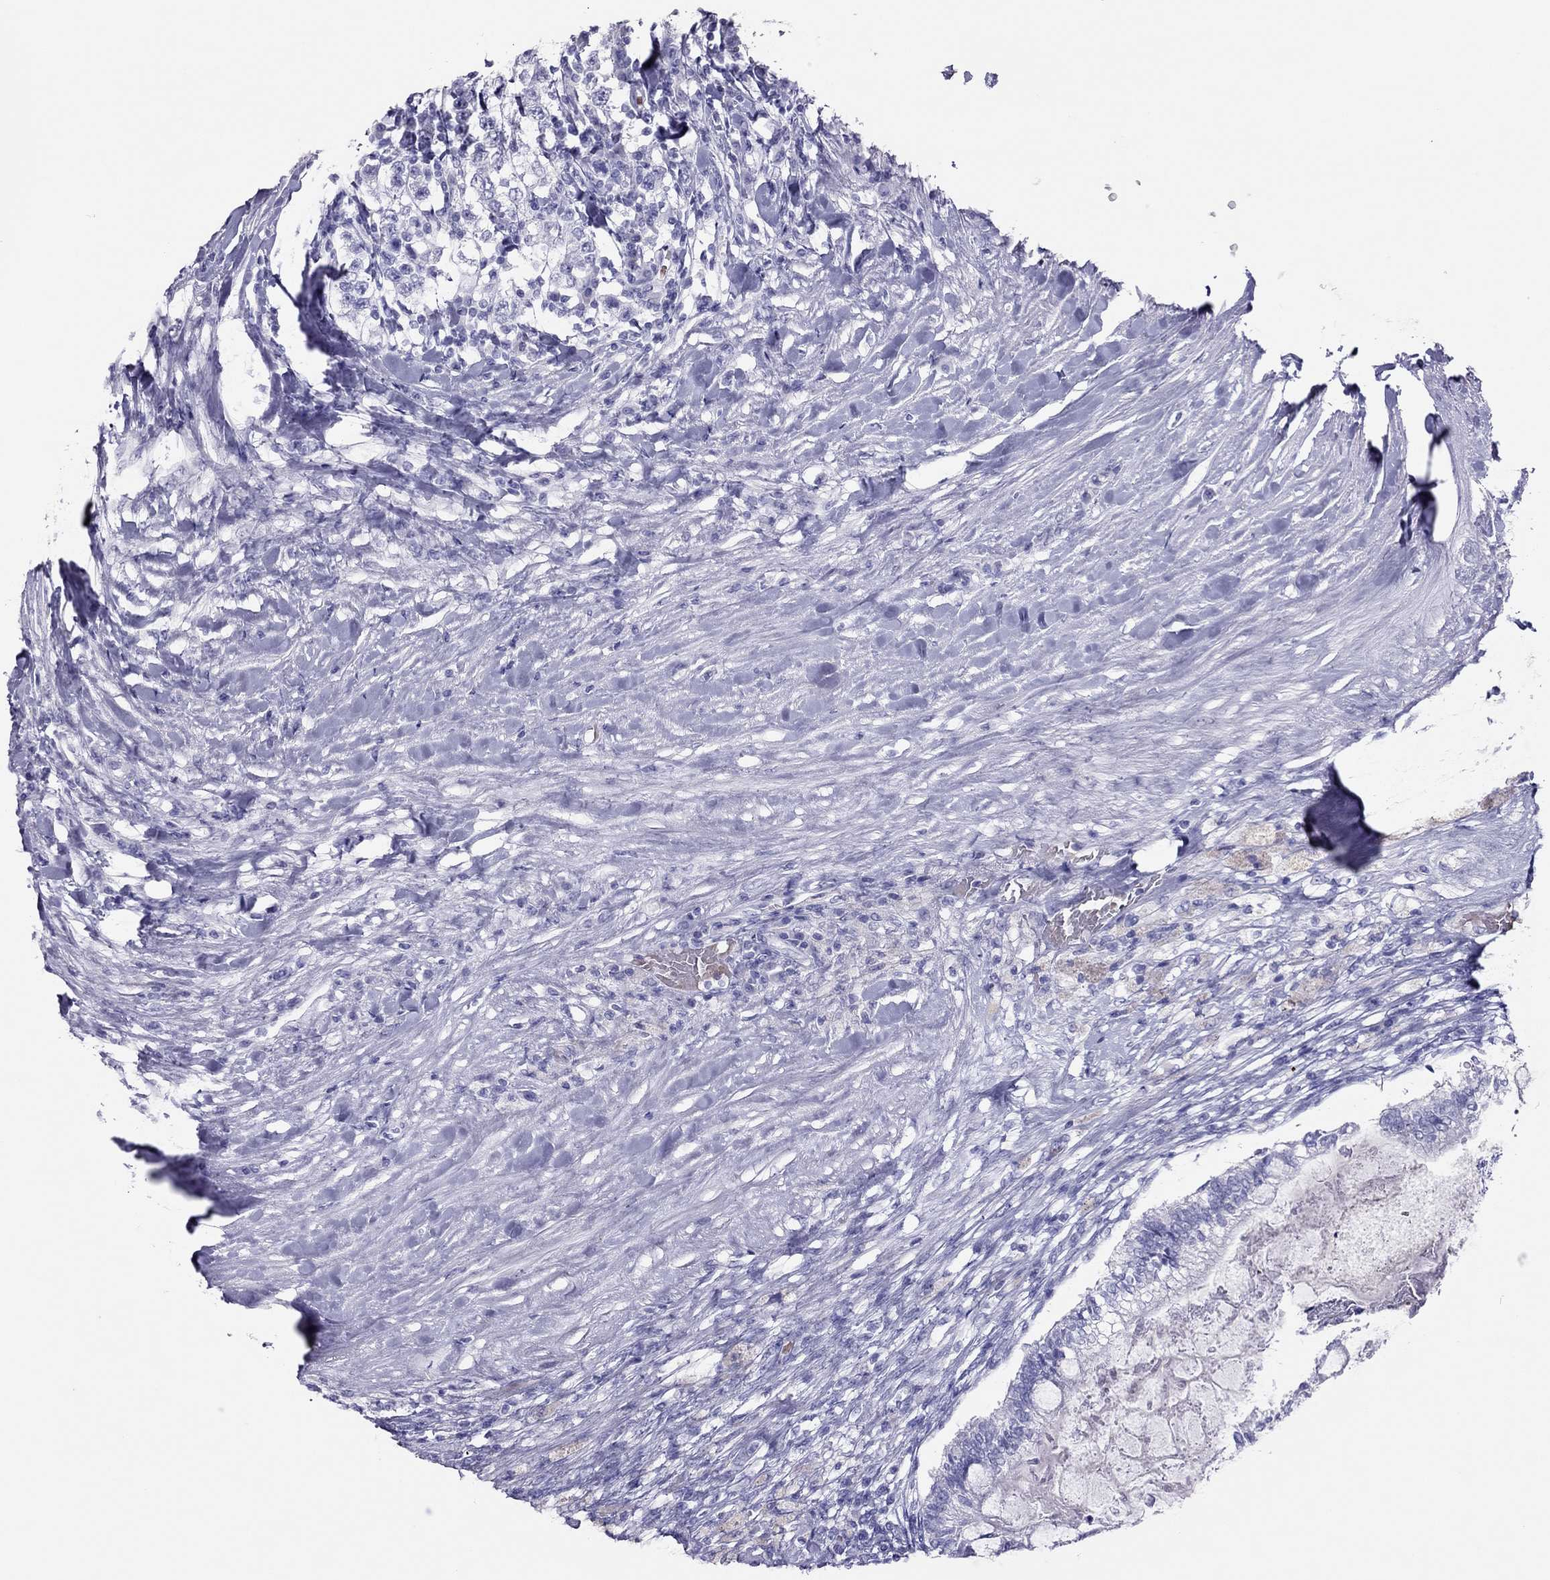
{"staining": {"intensity": "negative", "quantity": "none", "location": "none"}, "tissue": "testis cancer", "cell_type": "Tumor cells", "image_type": "cancer", "snomed": [{"axis": "morphology", "description": "Seminoma, NOS"}, {"axis": "morphology", "description": "Carcinoma, Embryonal, NOS"}, {"axis": "topography", "description": "Testis"}], "caption": "Immunohistochemistry (IHC) micrograph of embryonal carcinoma (testis) stained for a protein (brown), which reveals no positivity in tumor cells.", "gene": "TSHB", "patient": {"sex": "male", "age": 41}}